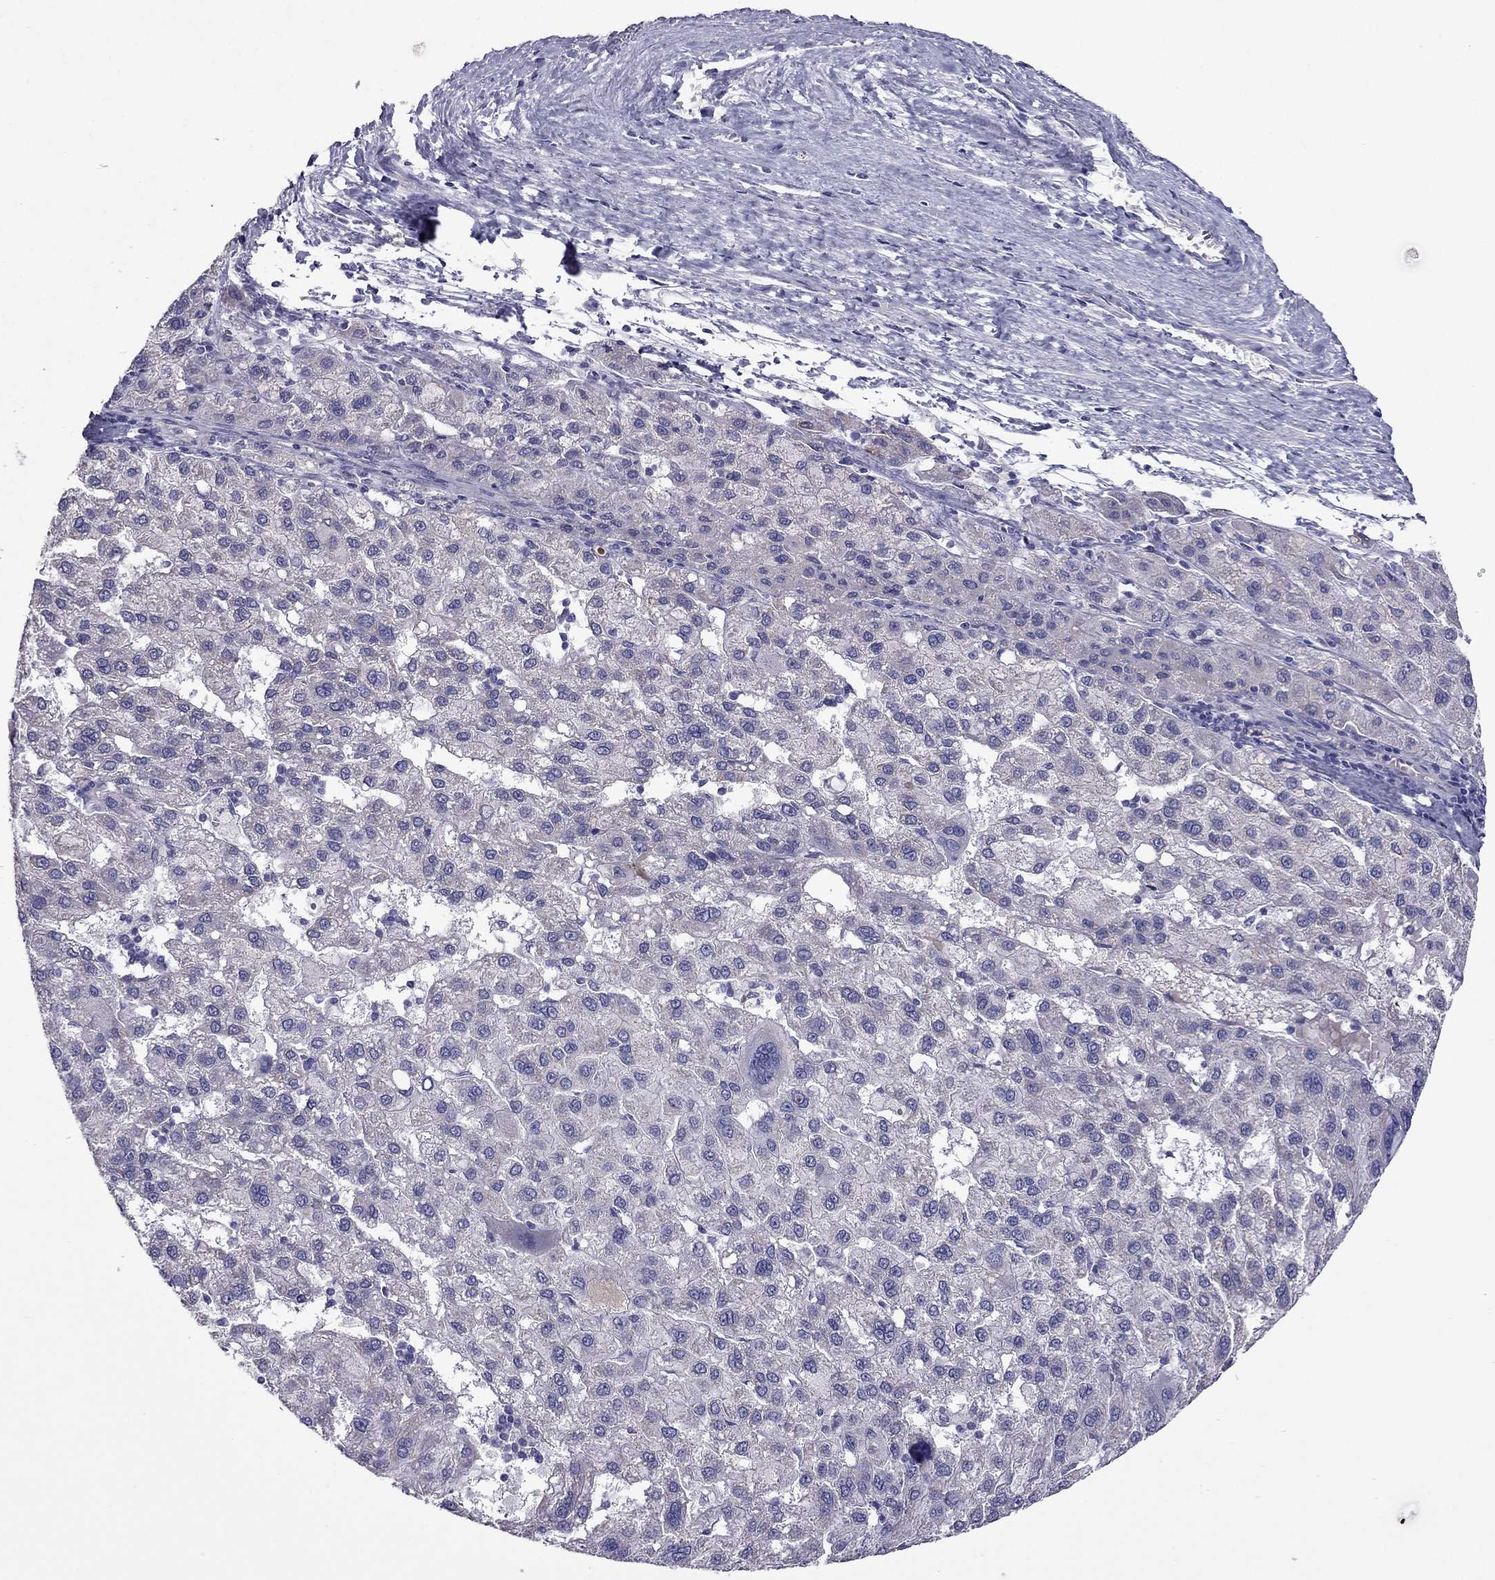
{"staining": {"intensity": "negative", "quantity": "none", "location": "none"}, "tissue": "liver cancer", "cell_type": "Tumor cells", "image_type": "cancer", "snomed": [{"axis": "morphology", "description": "Carcinoma, Hepatocellular, NOS"}, {"axis": "topography", "description": "Liver"}], "caption": "Tumor cells show no significant protein staining in liver hepatocellular carcinoma. Brightfield microscopy of IHC stained with DAB (3,3'-diaminobenzidine) (brown) and hematoxylin (blue), captured at high magnification.", "gene": "MYBPH", "patient": {"sex": "female", "age": 82}}